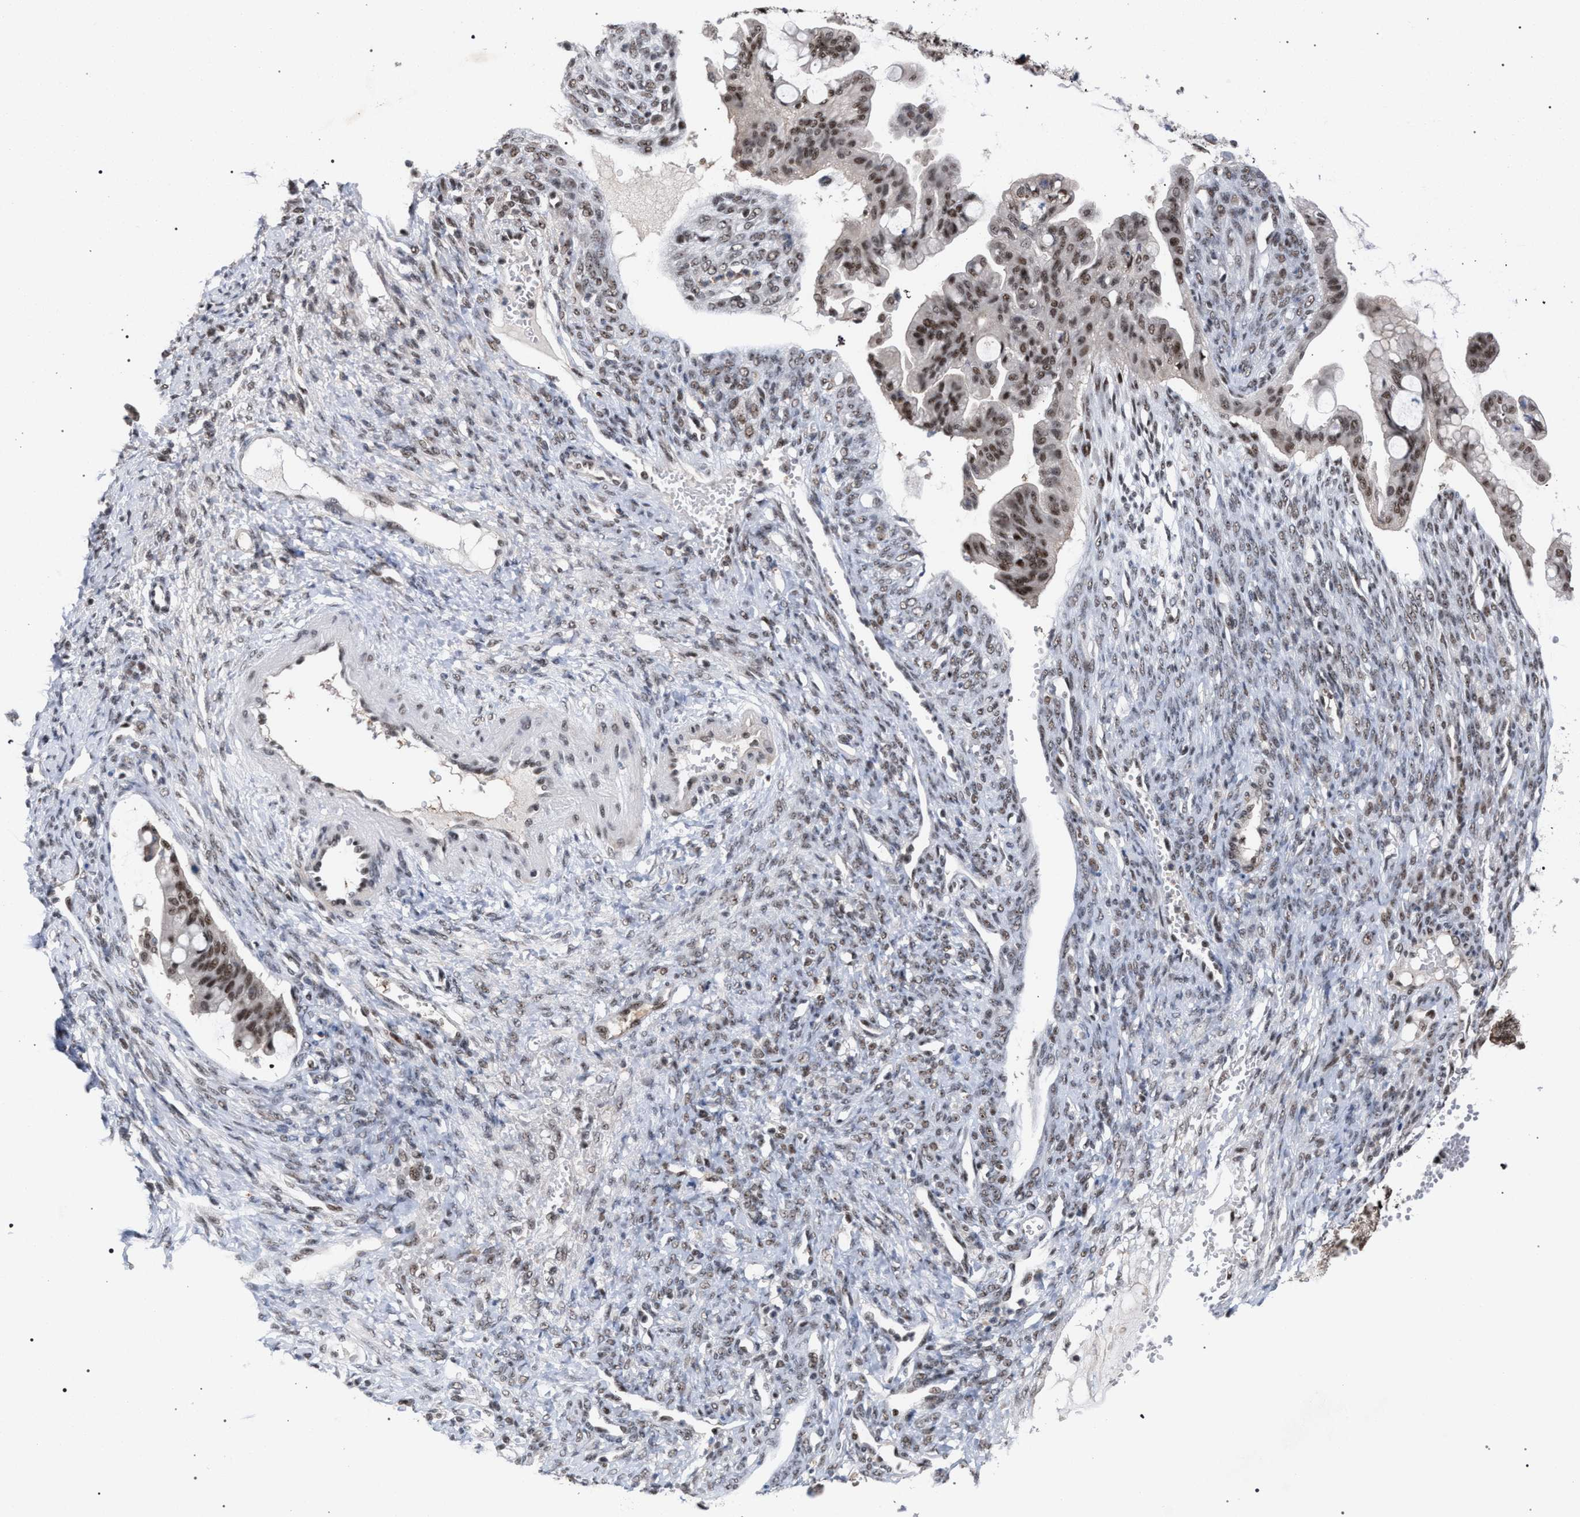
{"staining": {"intensity": "moderate", "quantity": ">75%", "location": "nuclear"}, "tissue": "ovarian cancer", "cell_type": "Tumor cells", "image_type": "cancer", "snomed": [{"axis": "morphology", "description": "Cystadenocarcinoma, mucinous, NOS"}, {"axis": "topography", "description": "Ovary"}], "caption": "This image demonstrates ovarian mucinous cystadenocarcinoma stained with IHC to label a protein in brown. The nuclear of tumor cells show moderate positivity for the protein. Nuclei are counter-stained blue.", "gene": "SCAF4", "patient": {"sex": "female", "age": 73}}